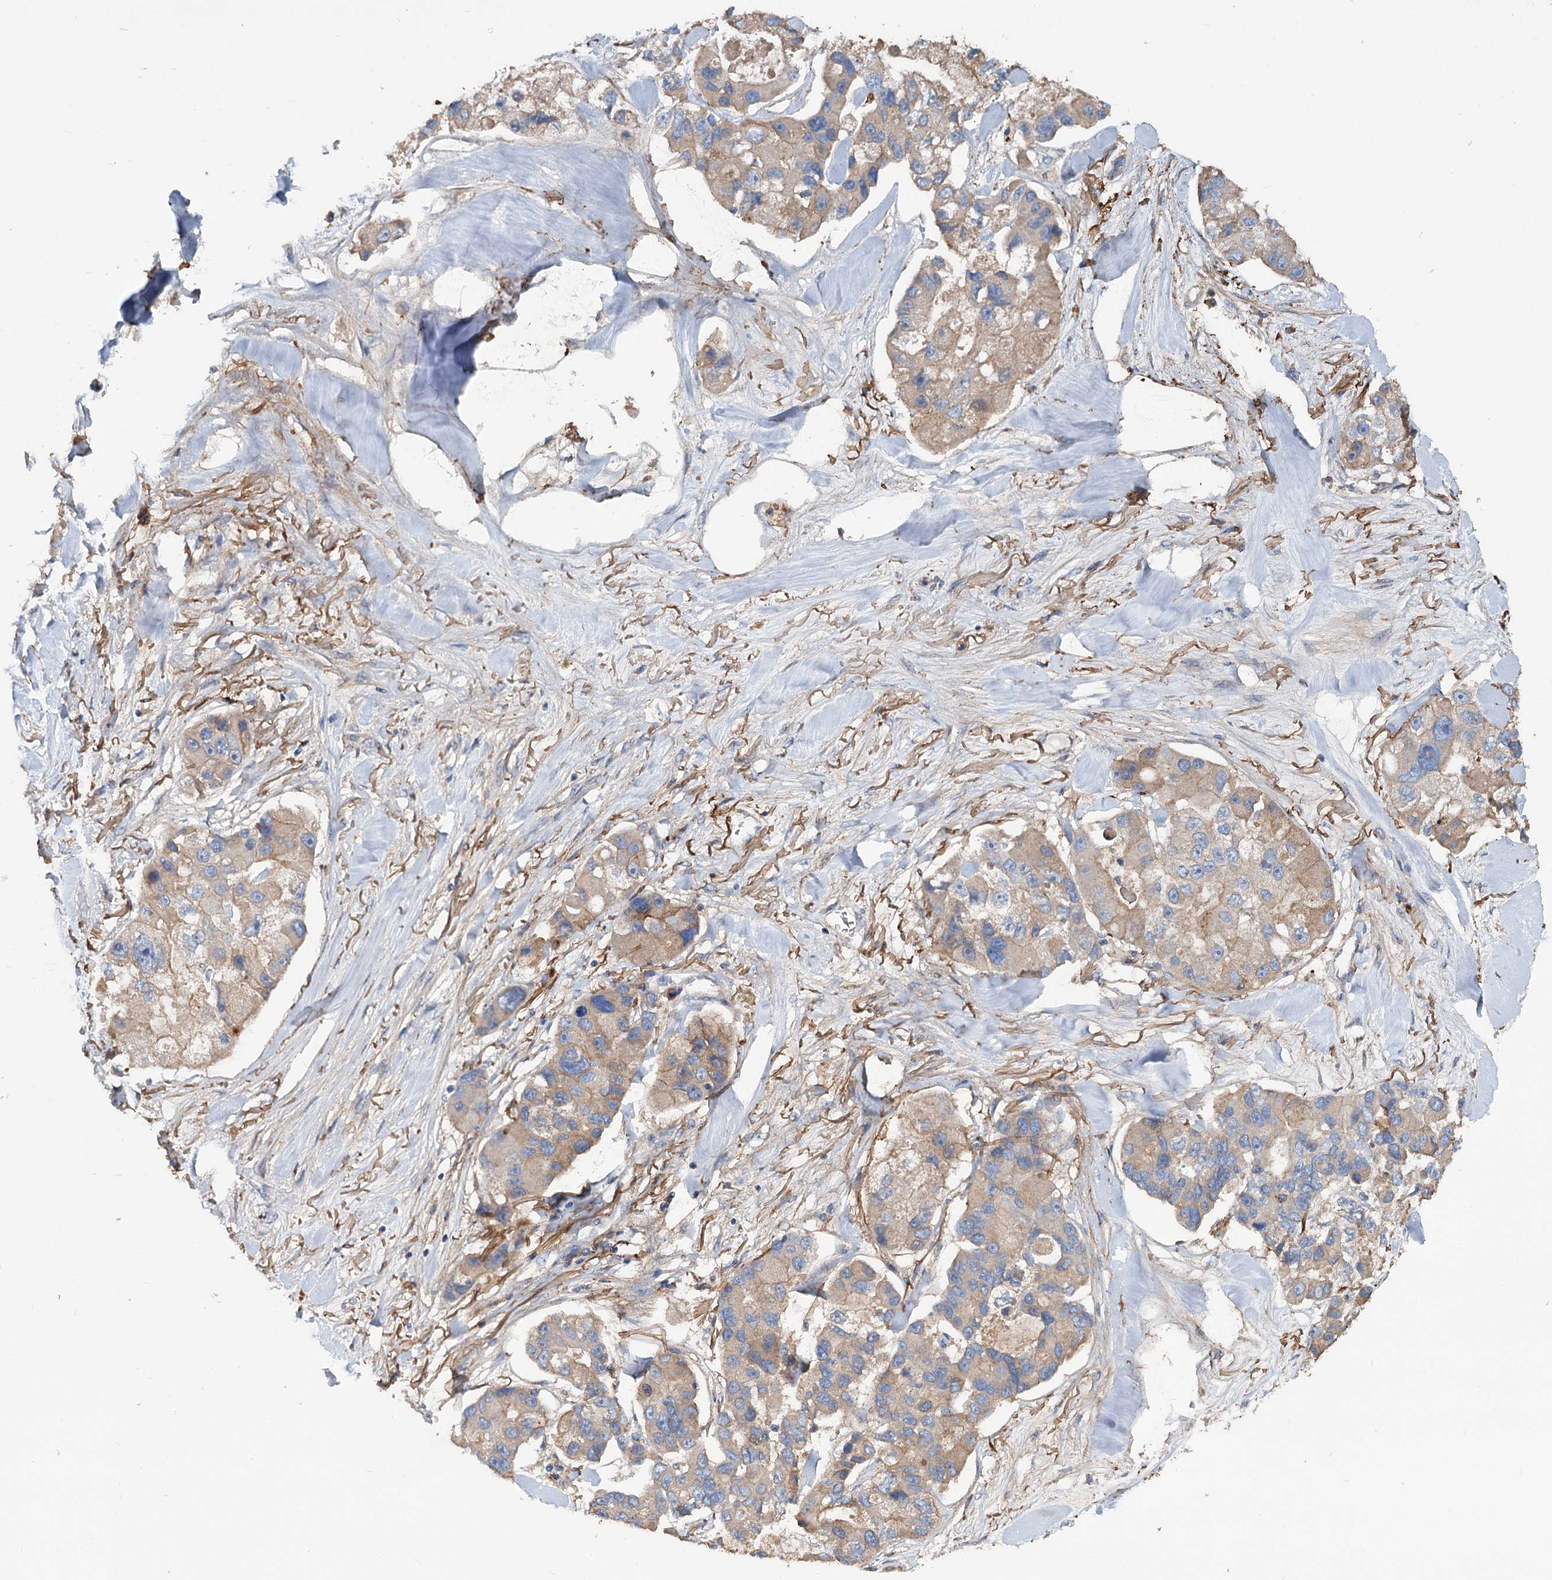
{"staining": {"intensity": "weak", "quantity": "25%-75%", "location": "cytoplasmic/membranous"}, "tissue": "lung cancer", "cell_type": "Tumor cells", "image_type": "cancer", "snomed": [{"axis": "morphology", "description": "Adenocarcinoma, NOS"}, {"axis": "topography", "description": "Lung"}], "caption": "A micrograph of human lung cancer stained for a protein reveals weak cytoplasmic/membranous brown staining in tumor cells.", "gene": "URAD", "patient": {"sex": "female", "age": 54}}